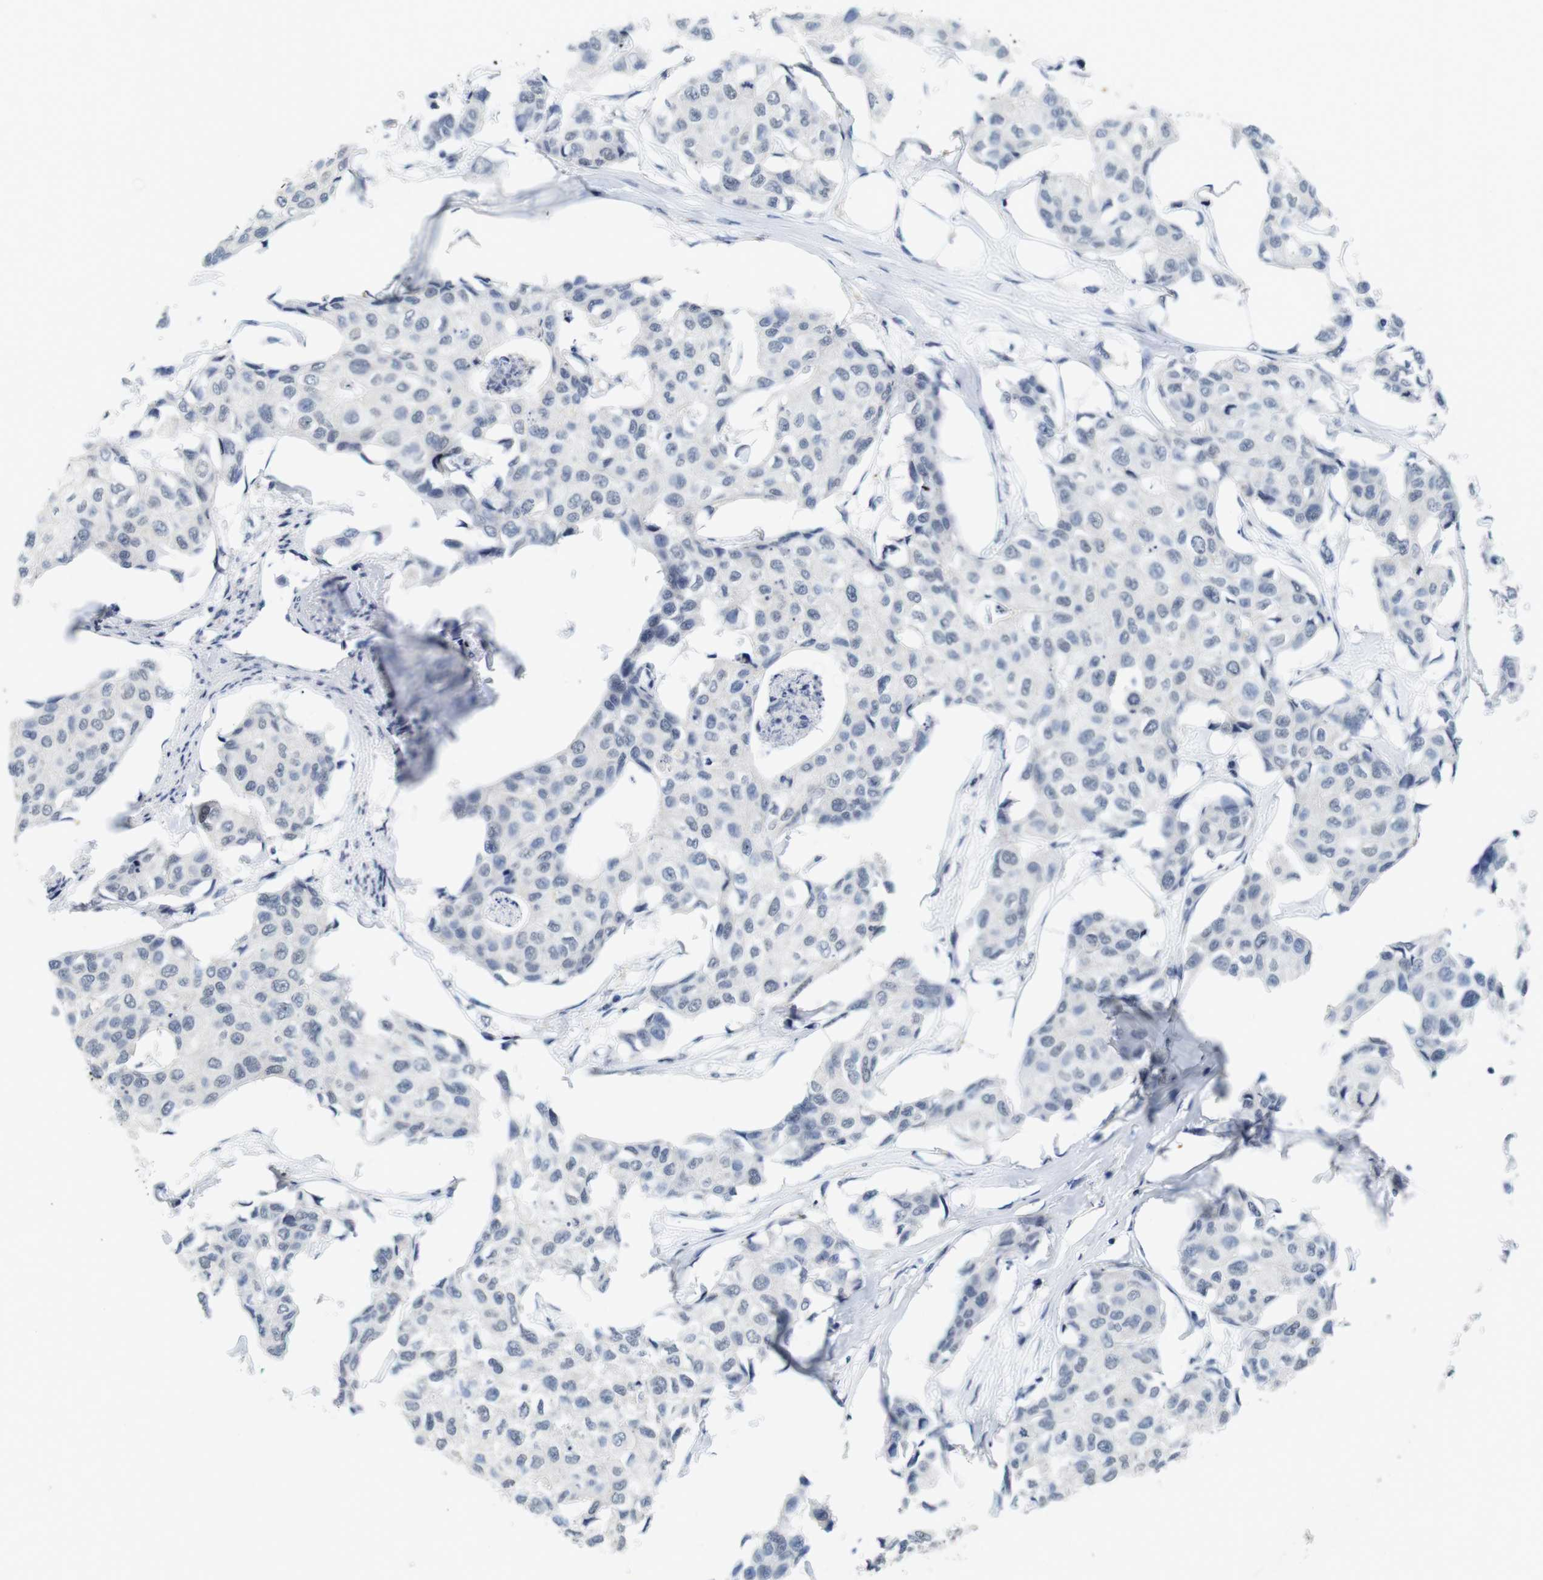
{"staining": {"intensity": "negative", "quantity": "none", "location": "none"}, "tissue": "breast cancer", "cell_type": "Tumor cells", "image_type": "cancer", "snomed": [{"axis": "morphology", "description": "Duct carcinoma"}, {"axis": "topography", "description": "Breast"}], "caption": "IHC photomicrograph of breast cancer (intraductal carcinoma) stained for a protein (brown), which exhibits no expression in tumor cells.", "gene": "SKP2", "patient": {"sex": "female", "age": 80}}